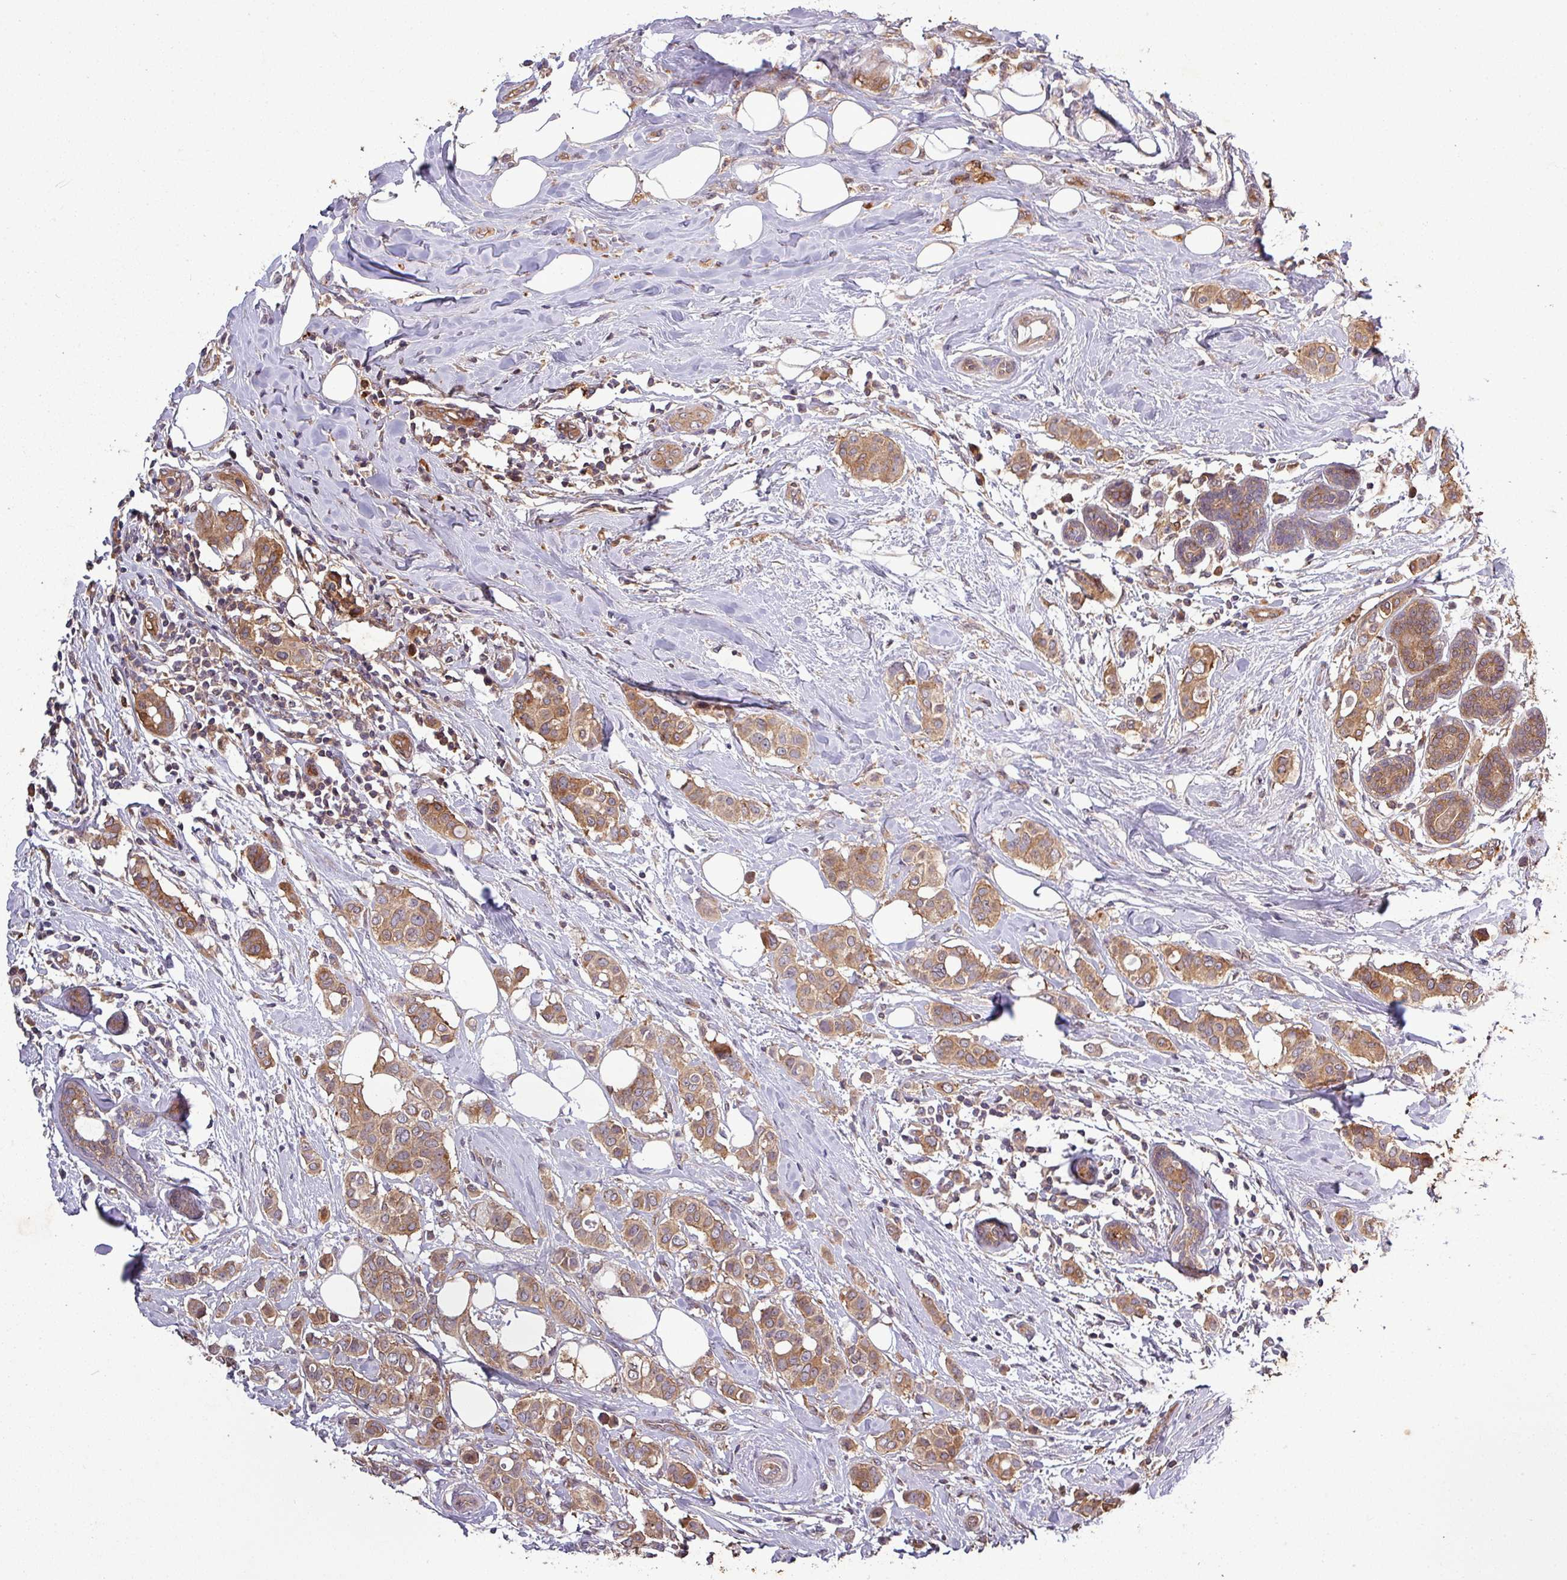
{"staining": {"intensity": "moderate", "quantity": ">75%", "location": "cytoplasmic/membranous"}, "tissue": "breast cancer", "cell_type": "Tumor cells", "image_type": "cancer", "snomed": [{"axis": "morphology", "description": "Lobular carcinoma"}, {"axis": "topography", "description": "Breast"}], "caption": "Breast cancer was stained to show a protein in brown. There is medium levels of moderate cytoplasmic/membranous expression in about >75% of tumor cells.", "gene": "SIRPB2", "patient": {"sex": "female", "age": 51}}